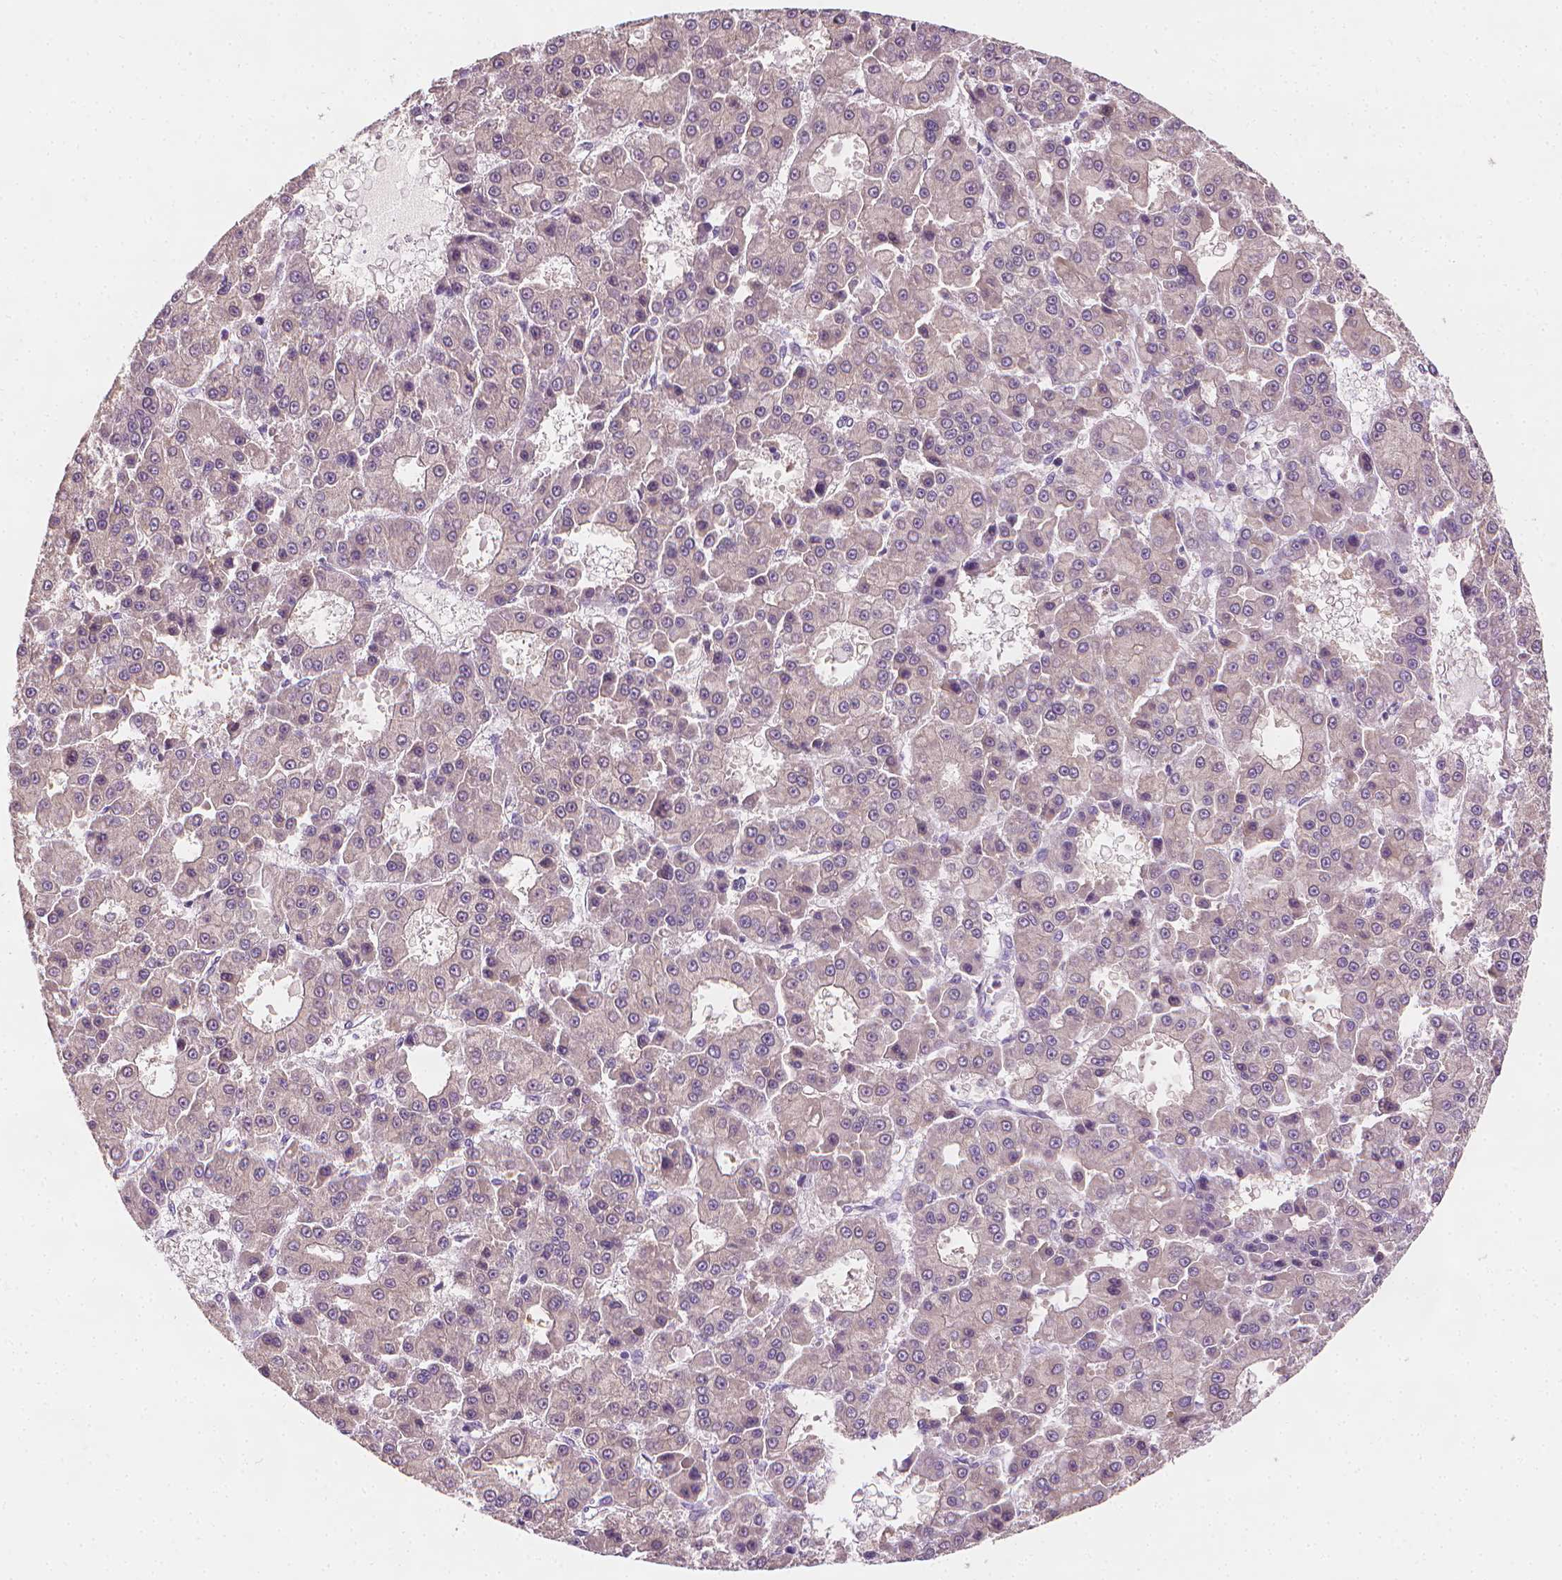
{"staining": {"intensity": "negative", "quantity": "none", "location": "none"}, "tissue": "liver cancer", "cell_type": "Tumor cells", "image_type": "cancer", "snomed": [{"axis": "morphology", "description": "Carcinoma, Hepatocellular, NOS"}, {"axis": "topography", "description": "Liver"}], "caption": "Immunohistochemistry of human hepatocellular carcinoma (liver) reveals no positivity in tumor cells. Brightfield microscopy of immunohistochemistry stained with DAB (3,3'-diaminobenzidine) (brown) and hematoxylin (blue), captured at high magnification.", "gene": "FASN", "patient": {"sex": "male", "age": 70}}